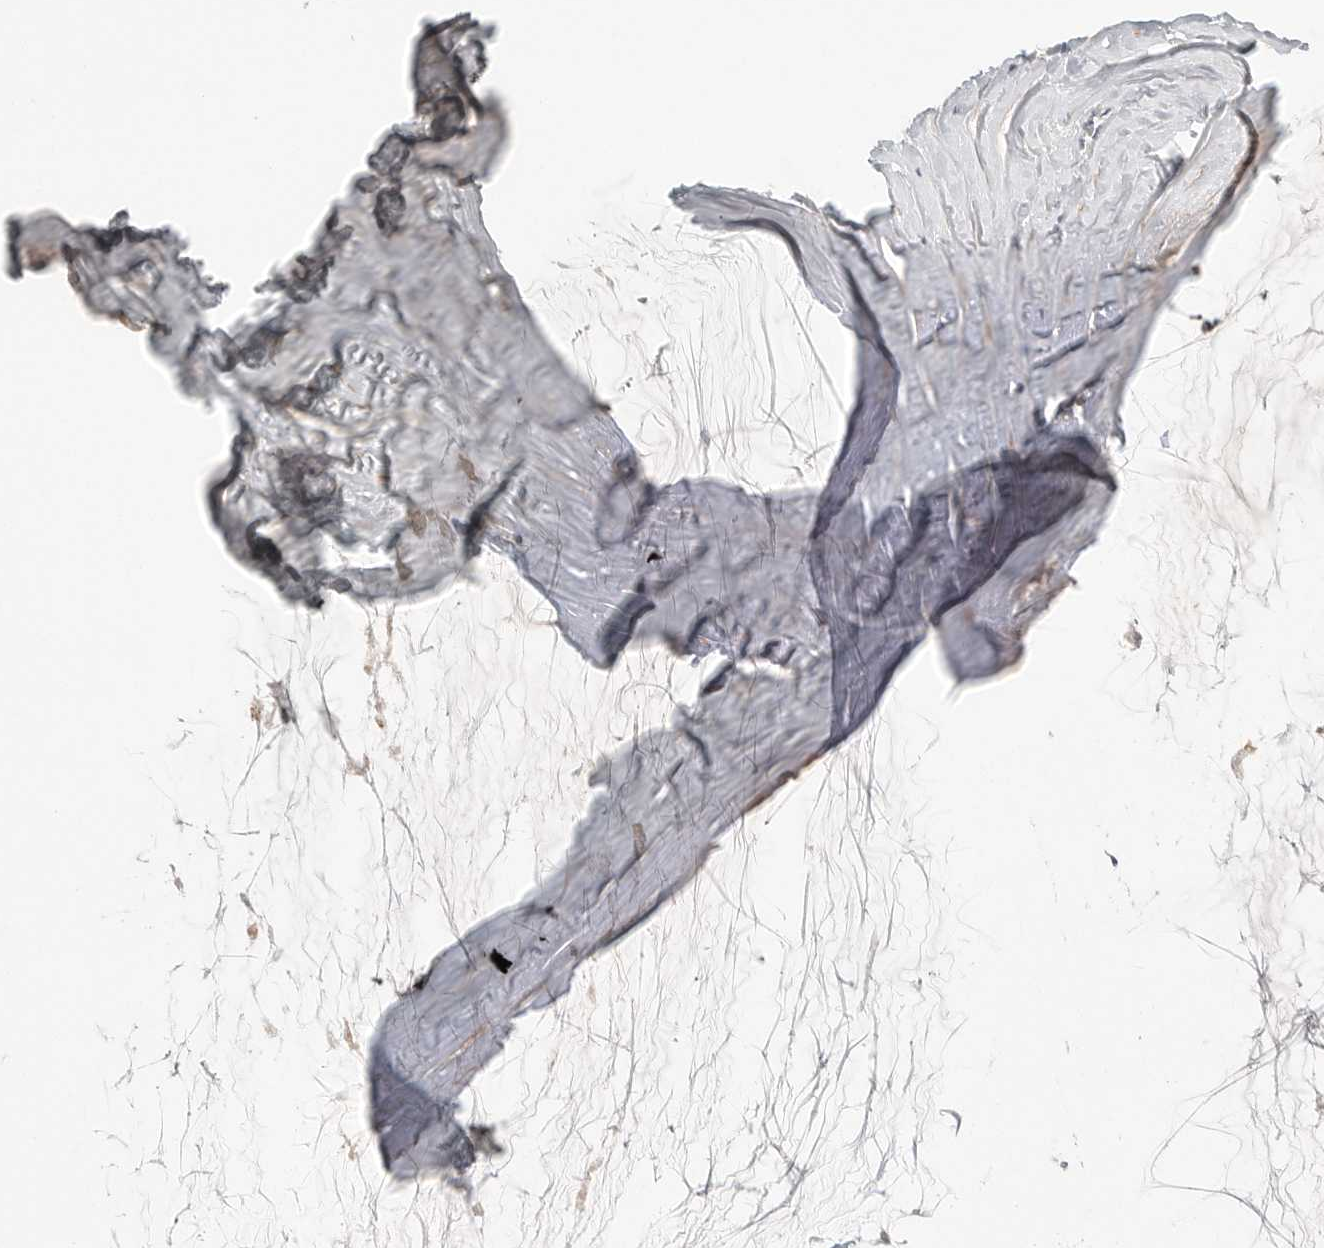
{"staining": {"intensity": "weak", "quantity": "<25%", "location": "cytoplasmic/membranous"}, "tissue": "ovarian cancer", "cell_type": "Tumor cells", "image_type": "cancer", "snomed": [{"axis": "morphology", "description": "Cystadenocarcinoma, mucinous, NOS"}, {"axis": "topography", "description": "Ovary"}], "caption": "Immunohistochemical staining of human ovarian cancer (mucinous cystadenocarcinoma) exhibits no significant positivity in tumor cells.", "gene": "STAB2", "patient": {"sex": "female", "age": 39}}